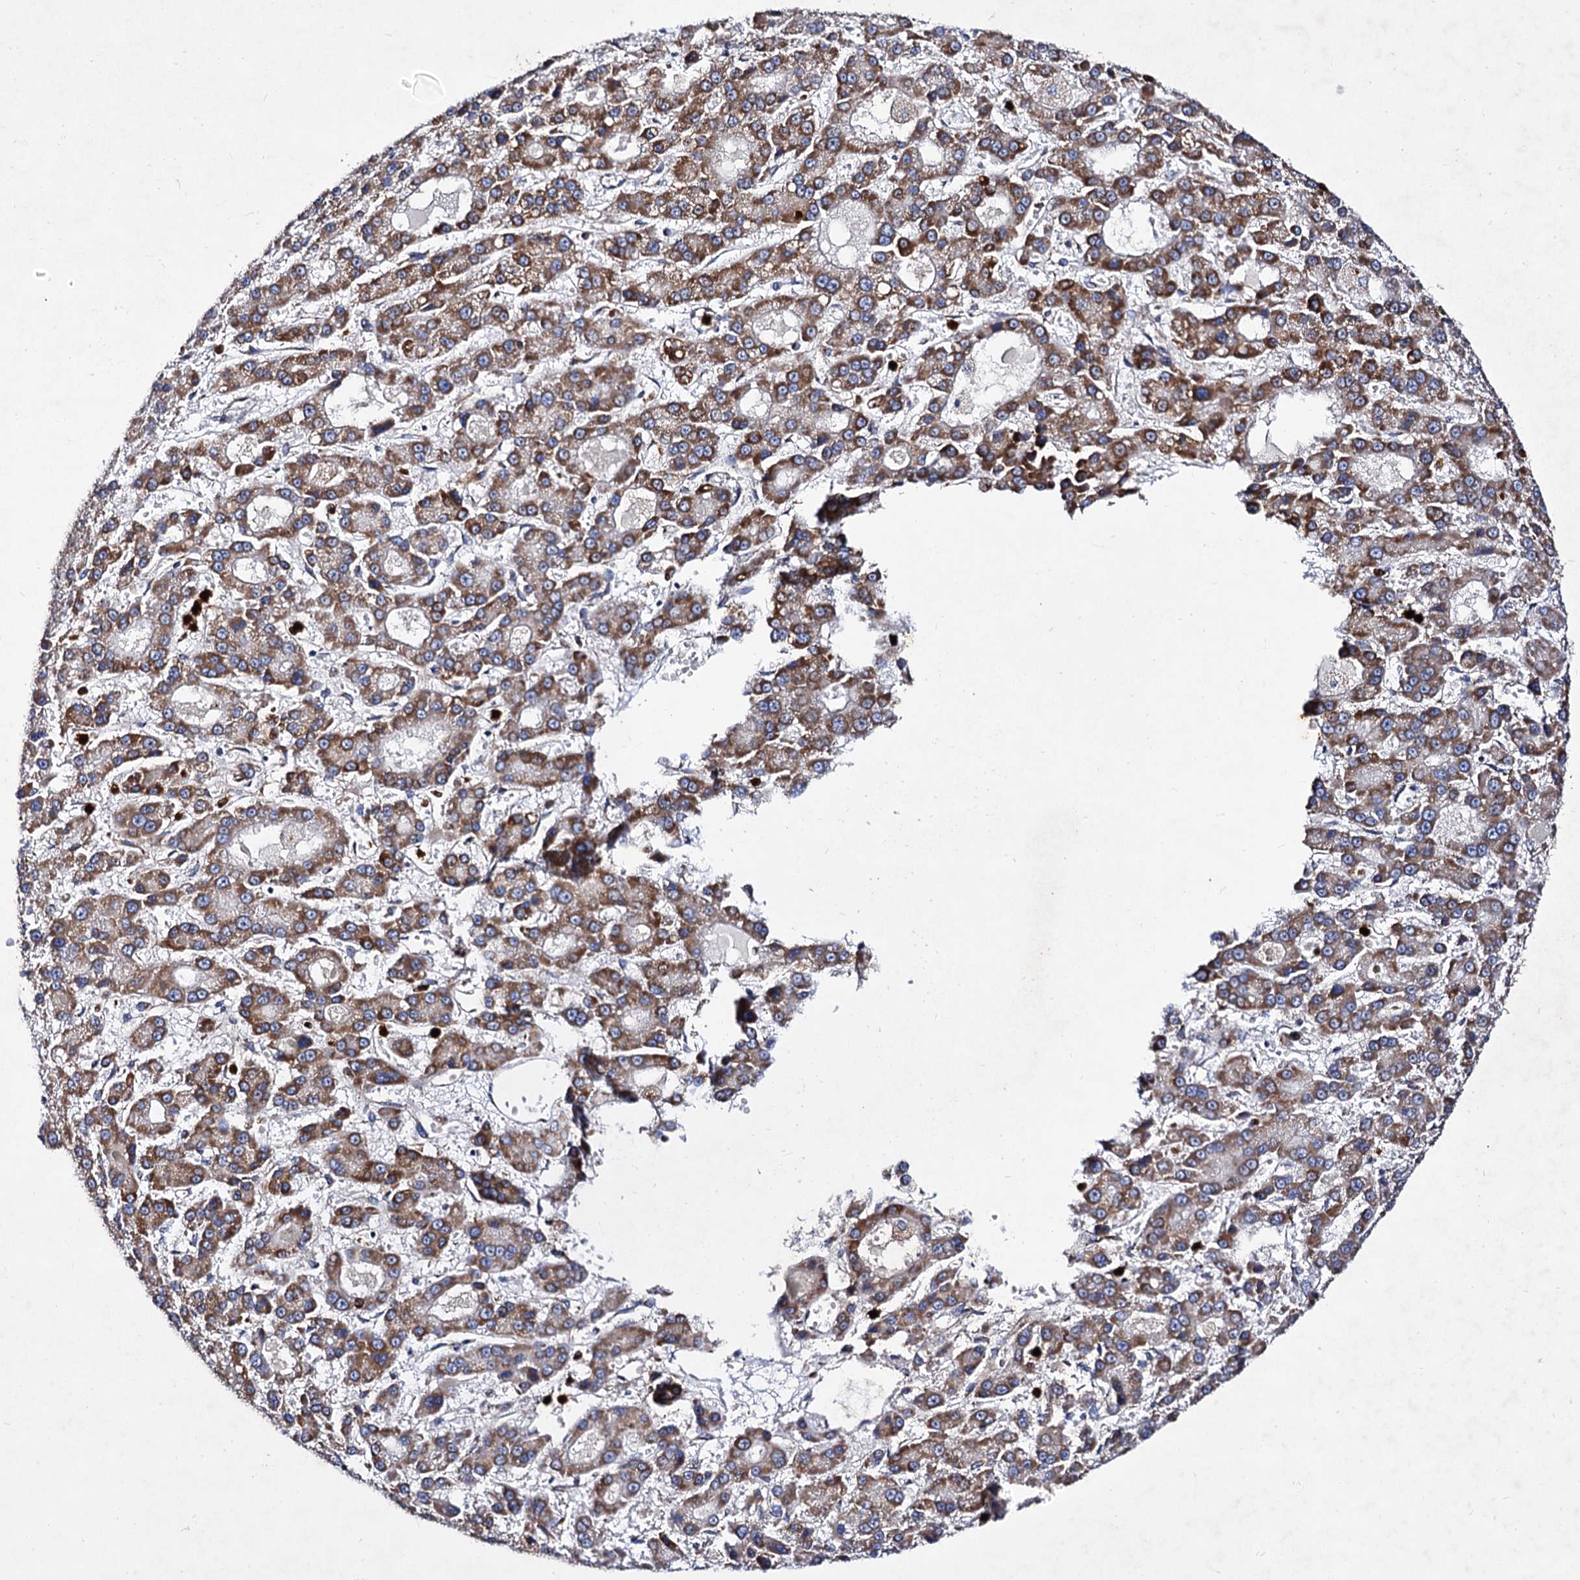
{"staining": {"intensity": "moderate", "quantity": ">75%", "location": "cytoplasmic/membranous"}, "tissue": "liver cancer", "cell_type": "Tumor cells", "image_type": "cancer", "snomed": [{"axis": "morphology", "description": "Carcinoma, Hepatocellular, NOS"}, {"axis": "topography", "description": "Liver"}], "caption": "Liver cancer stained with IHC reveals moderate cytoplasmic/membranous positivity in about >75% of tumor cells.", "gene": "ACAD9", "patient": {"sex": "male", "age": 70}}